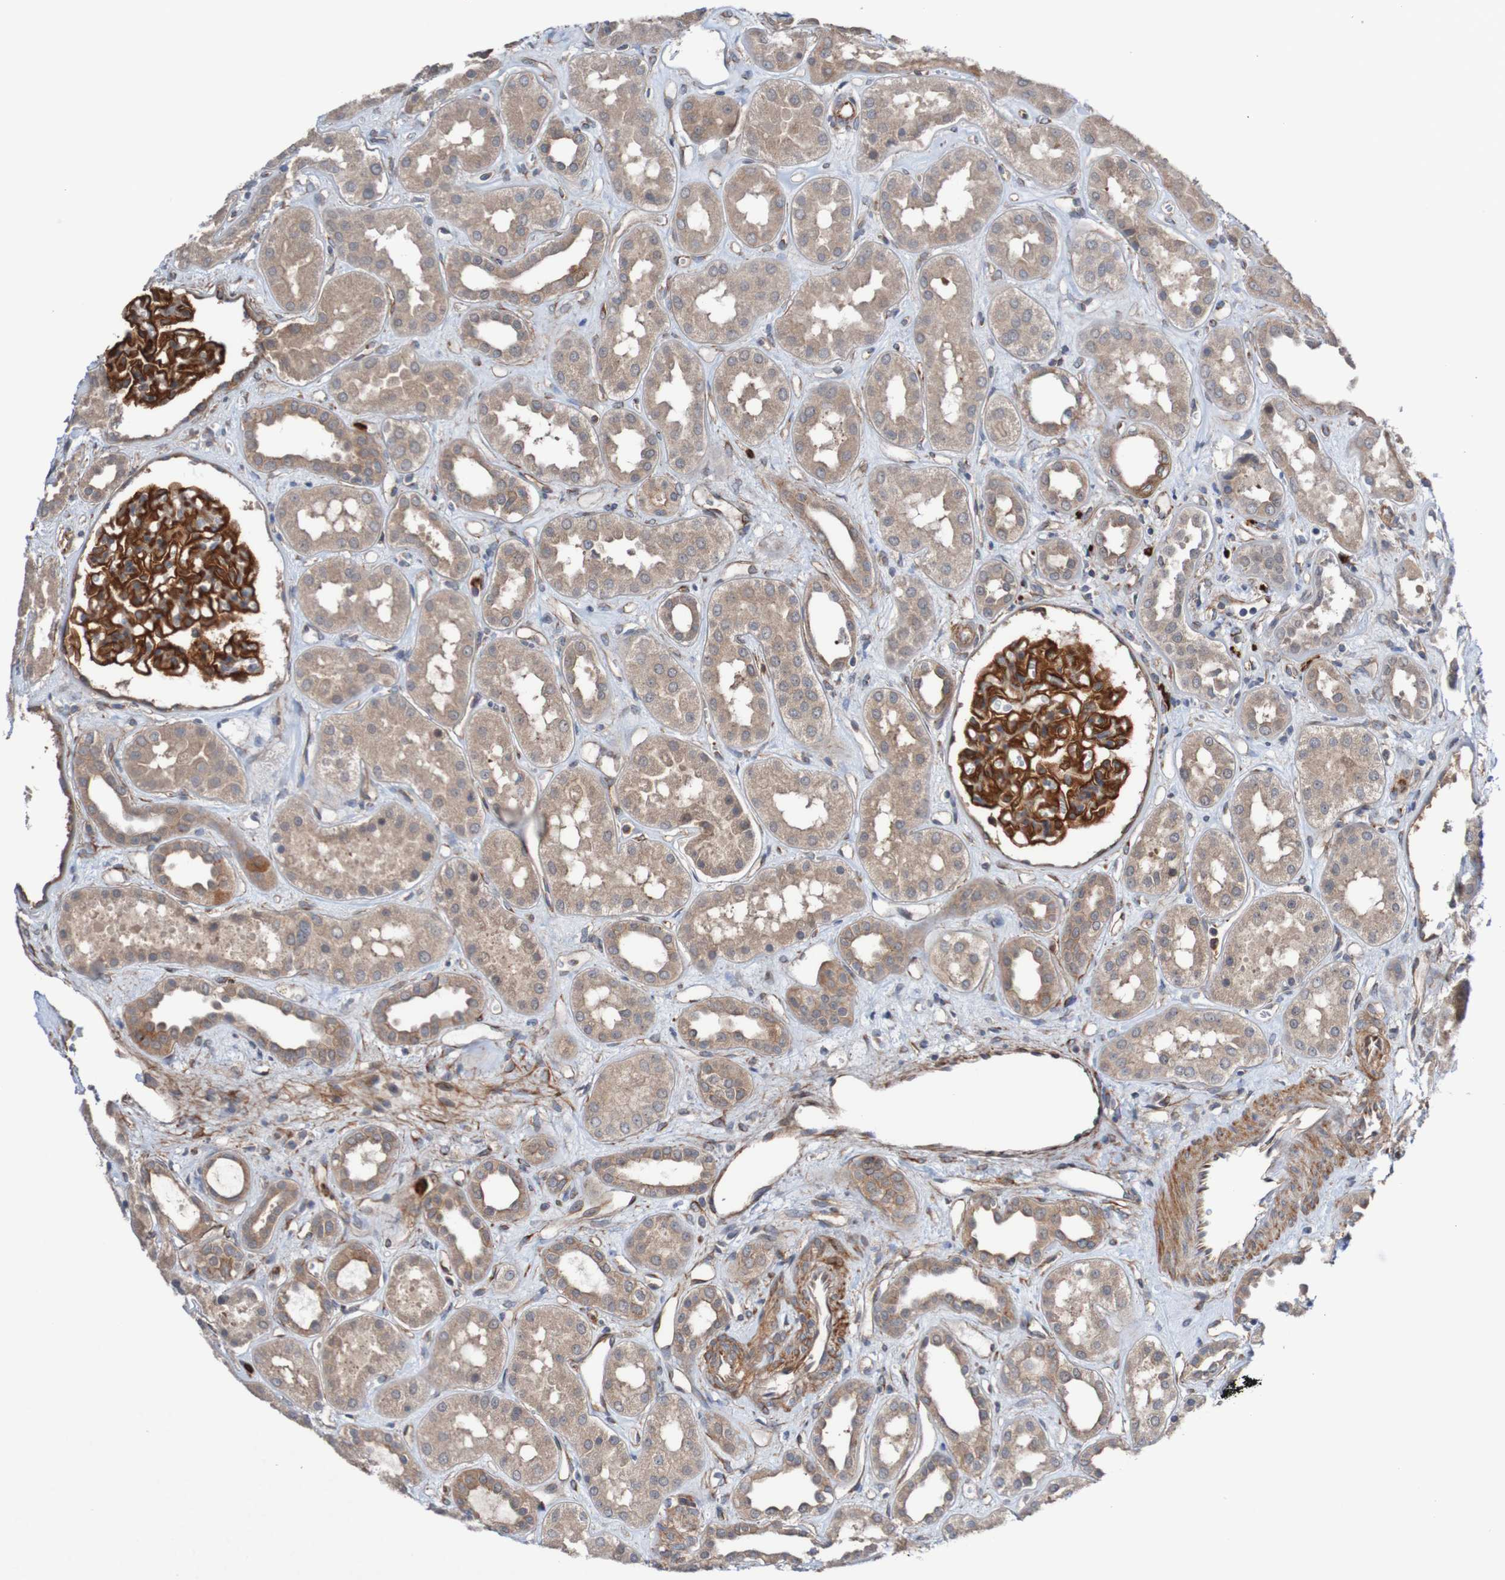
{"staining": {"intensity": "strong", "quantity": ">75%", "location": "cytoplasmic/membranous"}, "tissue": "kidney", "cell_type": "Cells in glomeruli", "image_type": "normal", "snomed": [{"axis": "morphology", "description": "Normal tissue, NOS"}, {"axis": "topography", "description": "Kidney"}], "caption": "Immunohistochemical staining of normal human kidney demonstrates >75% levels of strong cytoplasmic/membranous protein positivity in about >75% of cells in glomeruli.", "gene": "ST8SIA6", "patient": {"sex": "male", "age": 59}}